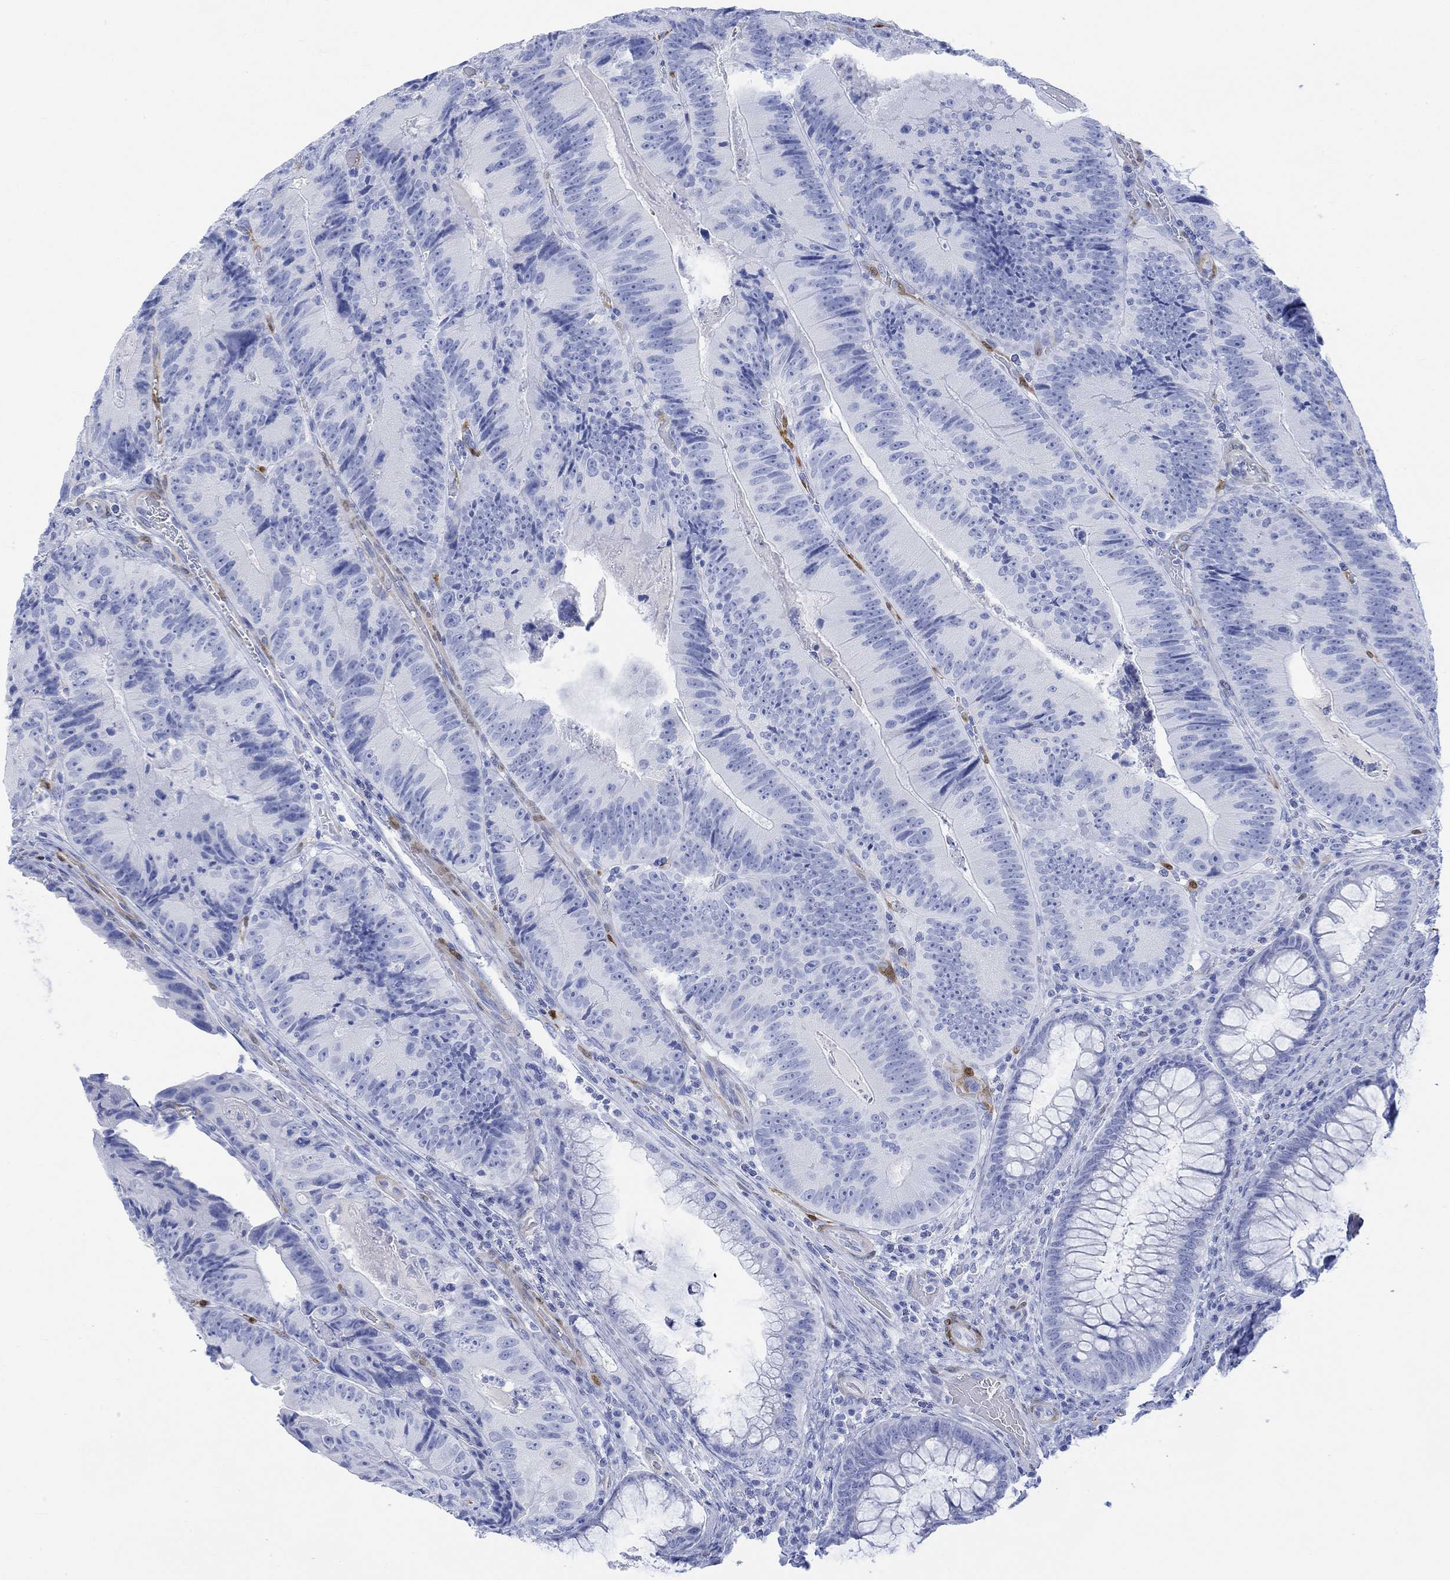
{"staining": {"intensity": "negative", "quantity": "none", "location": "none"}, "tissue": "colorectal cancer", "cell_type": "Tumor cells", "image_type": "cancer", "snomed": [{"axis": "morphology", "description": "Adenocarcinoma, NOS"}, {"axis": "topography", "description": "Colon"}], "caption": "IHC image of human colorectal cancer stained for a protein (brown), which demonstrates no expression in tumor cells.", "gene": "TPPP3", "patient": {"sex": "female", "age": 86}}